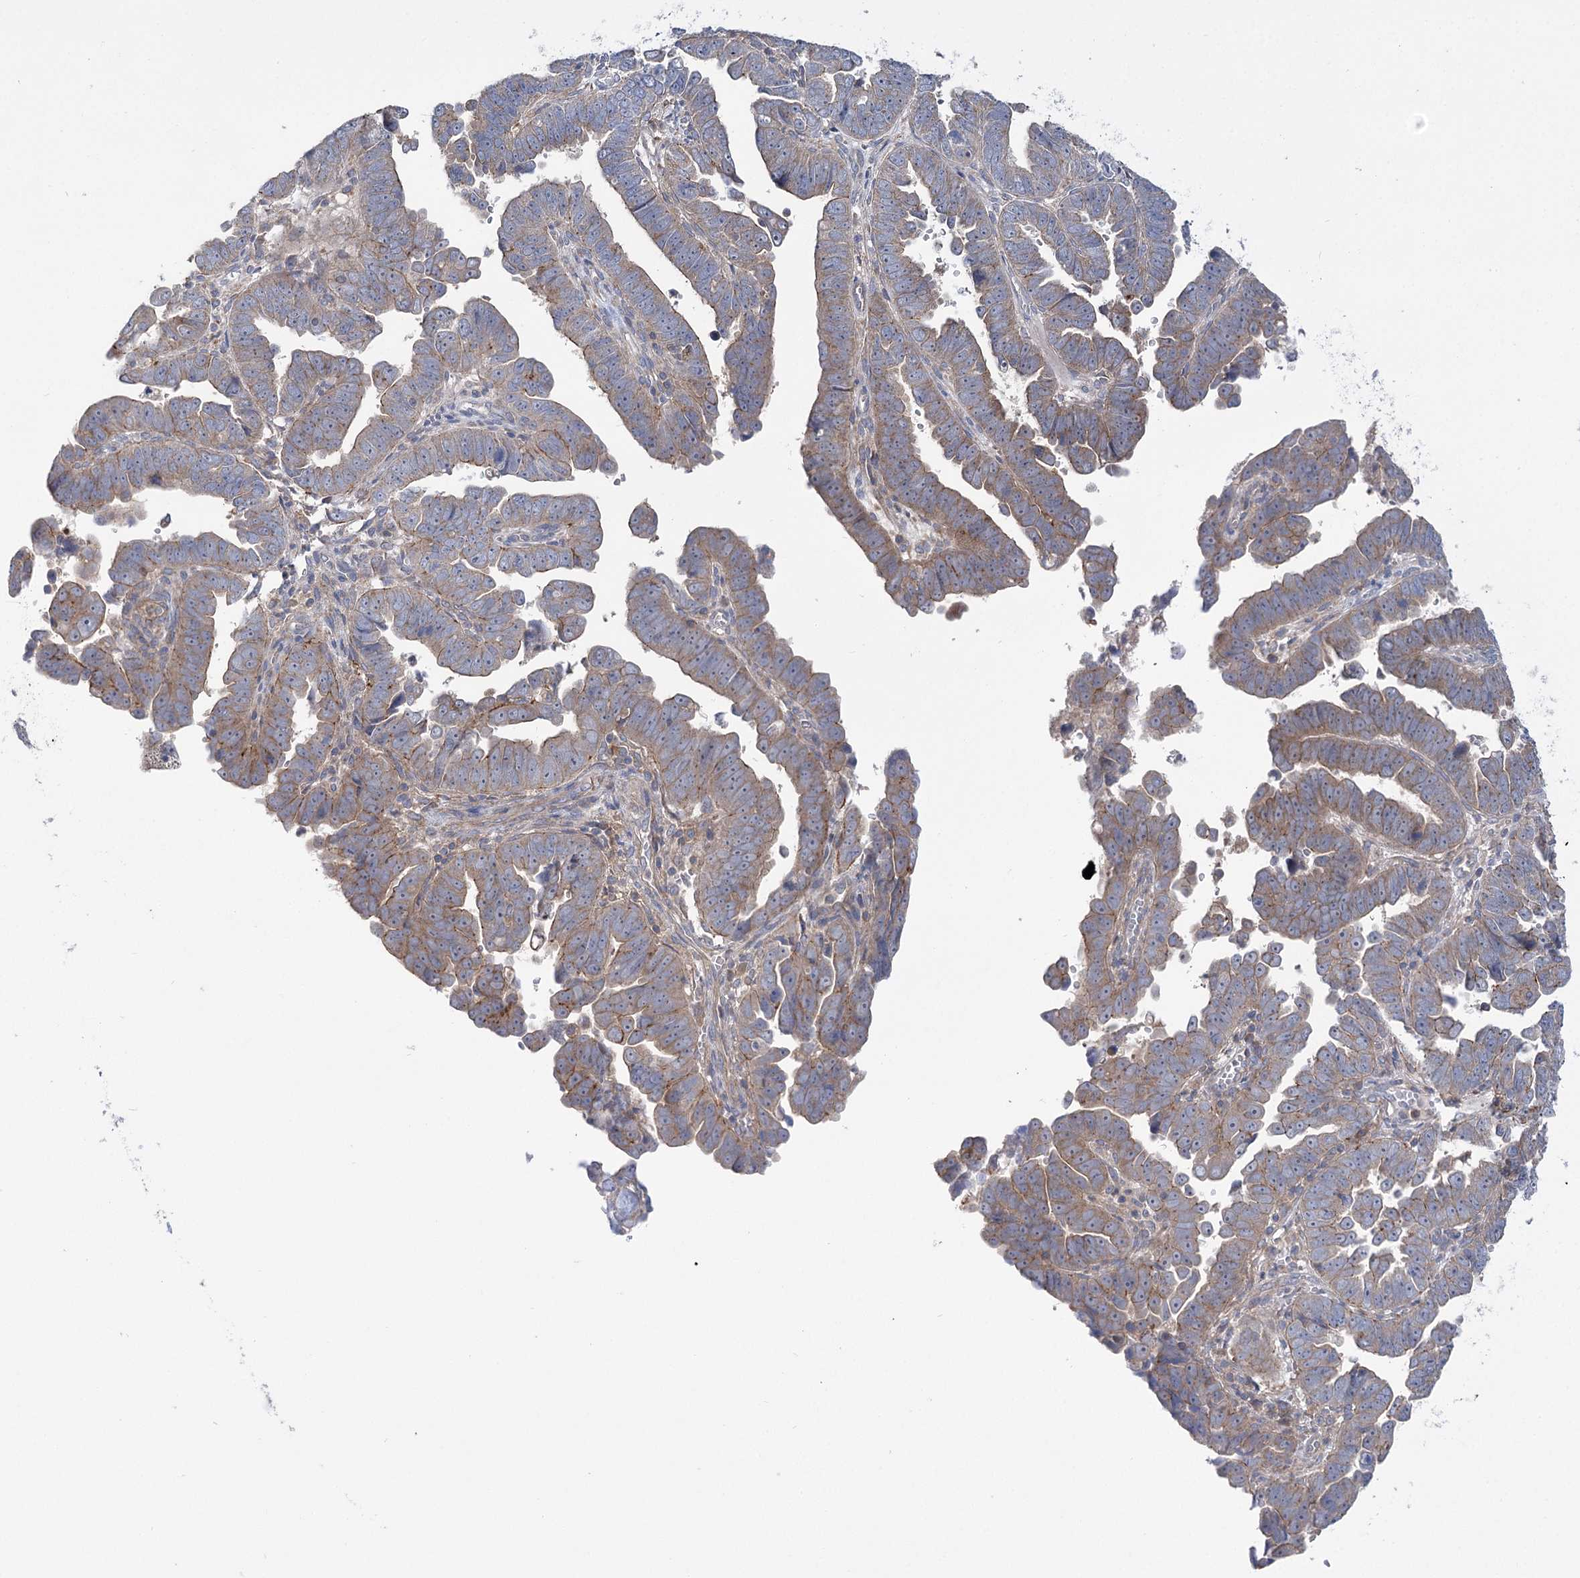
{"staining": {"intensity": "weak", "quantity": ">75%", "location": "cytoplasmic/membranous"}, "tissue": "endometrial cancer", "cell_type": "Tumor cells", "image_type": "cancer", "snomed": [{"axis": "morphology", "description": "Adenocarcinoma, NOS"}, {"axis": "topography", "description": "Endometrium"}], "caption": "Adenocarcinoma (endometrial) was stained to show a protein in brown. There is low levels of weak cytoplasmic/membranous positivity in approximately >75% of tumor cells.", "gene": "VPS37B", "patient": {"sex": "female", "age": 75}}